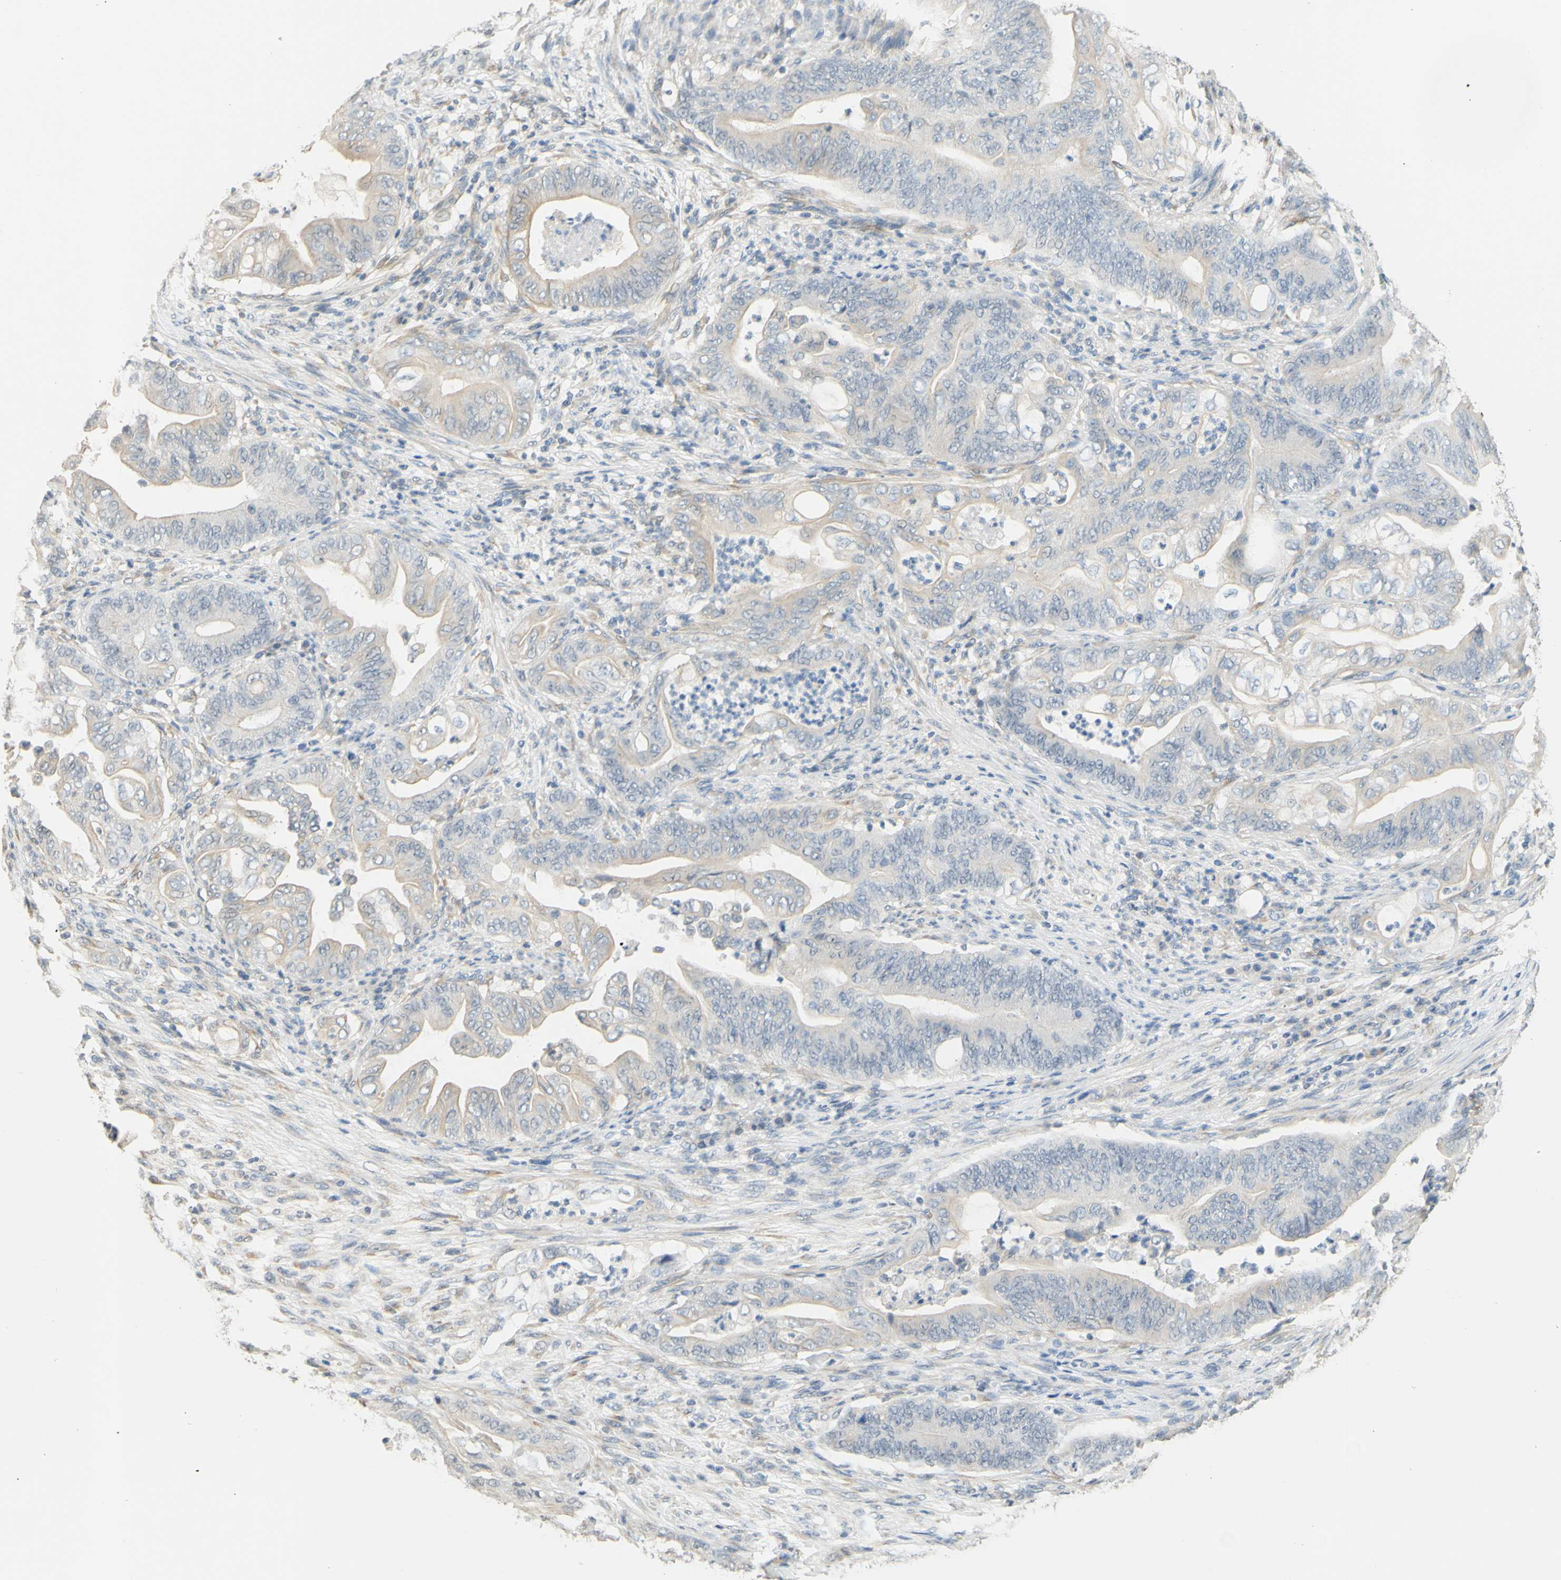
{"staining": {"intensity": "weak", "quantity": "25%-75%", "location": "cytoplasmic/membranous"}, "tissue": "stomach cancer", "cell_type": "Tumor cells", "image_type": "cancer", "snomed": [{"axis": "morphology", "description": "Adenocarcinoma, NOS"}, {"axis": "topography", "description": "Stomach"}], "caption": "Immunohistochemical staining of human stomach cancer reveals low levels of weak cytoplasmic/membranous protein staining in about 25%-75% of tumor cells. The staining was performed using DAB (3,3'-diaminobenzidine) to visualize the protein expression in brown, while the nuclei were stained in blue with hematoxylin (Magnification: 20x).", "gene": "MAG", "patient": {"sex": "female", "age": 73}}